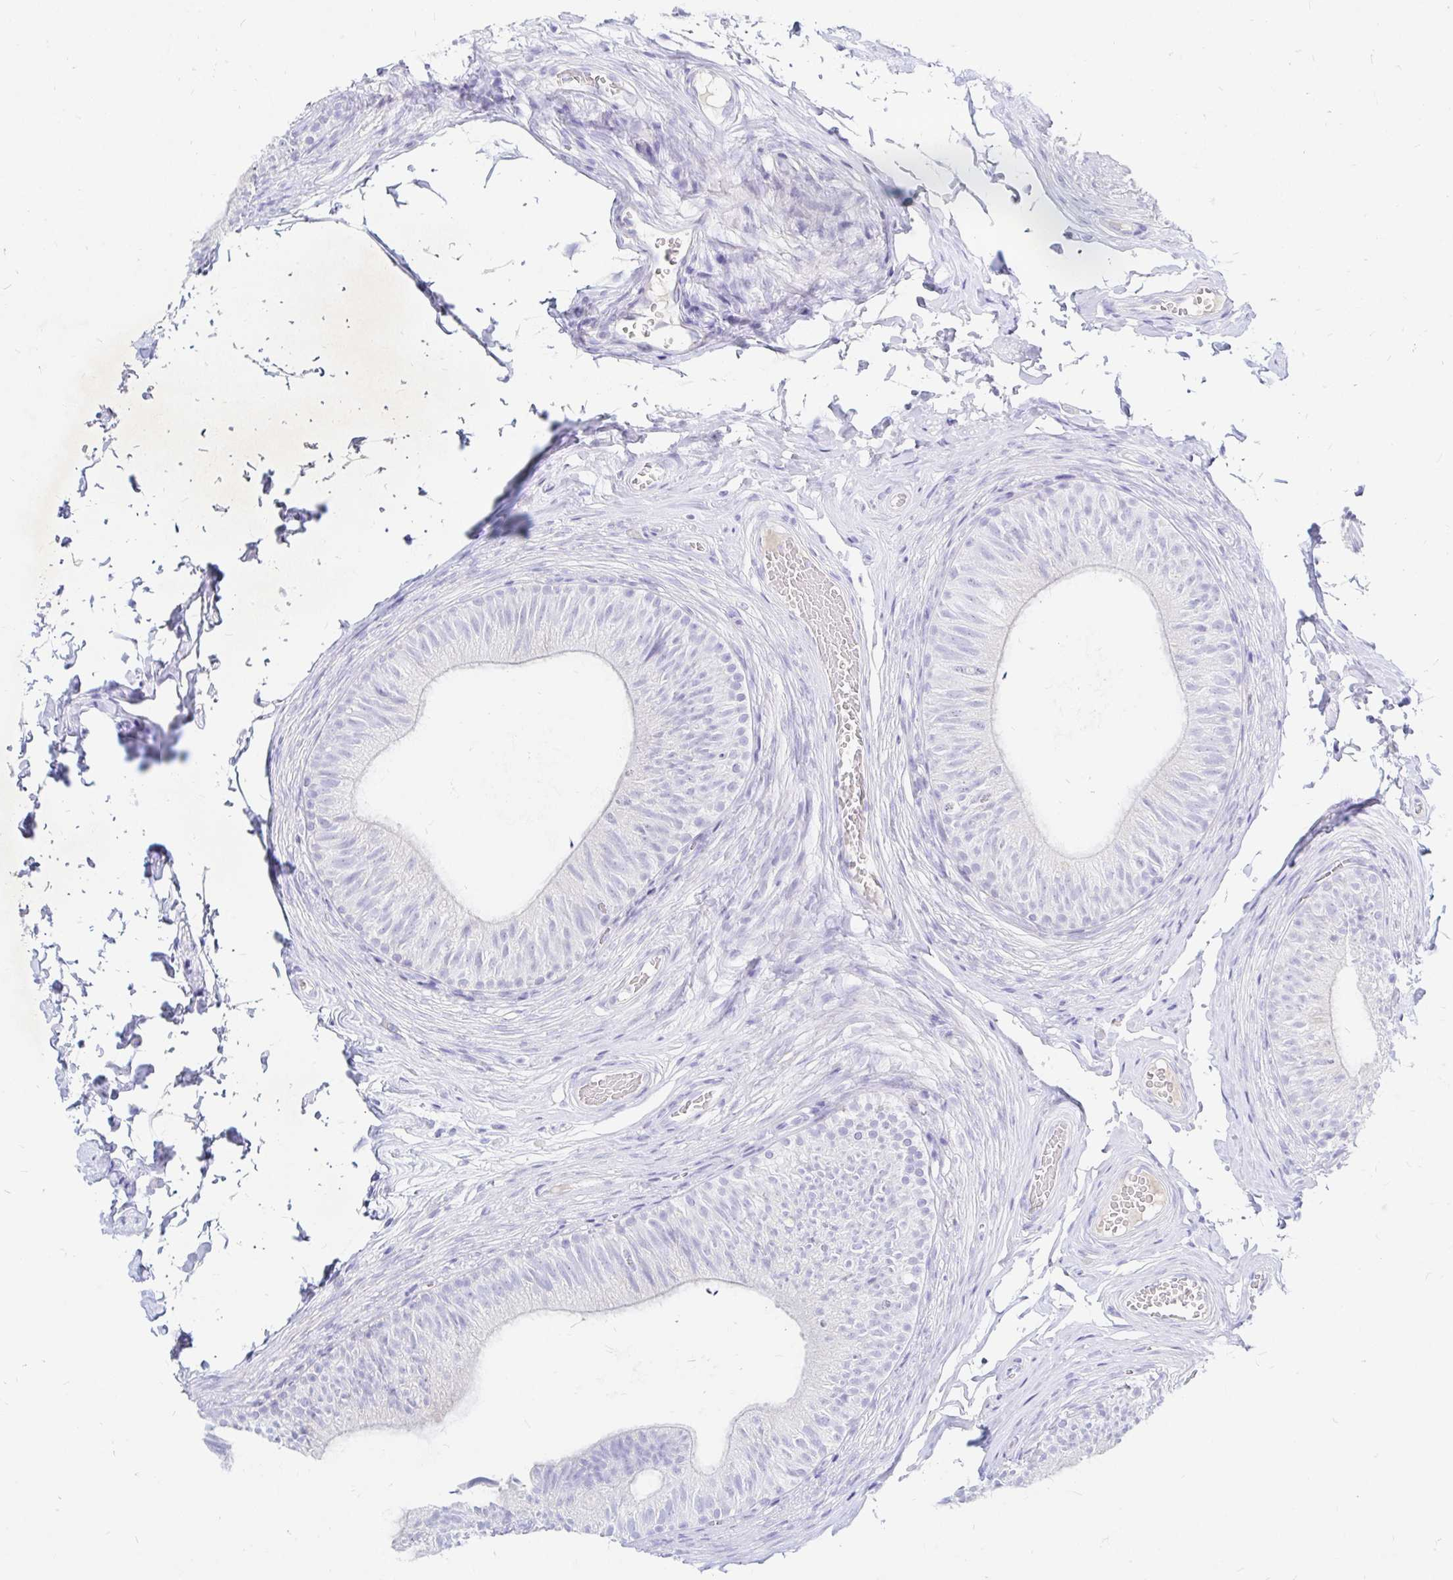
{"staining": {"intensity": "negative", "quantity": "none", "location": "none"}, "tissue": "epididymis", "cell_type": "Glandular cells", "image_type": "normal", "snomed": [{"axis": "morphology", "description": "Normal tissue, NOS"}, {"axis": "topography", "description": "Epididymis, spermatic cord, NOS"}, {"axis": "topography", "description": "Epididymis"}, {"axis": "topography", "description": "Peripheral nerve tissue"}], "caption": "This image is of unremarkable epididymis stained with immunohistochemistry (IHC) to label a protein in brown with the nuclei are counter-stained blue. There is no expression in glandular cells. Brightfield microscopy of immunohistochemistry (IHC) stained with DAB (brown) and hematoxylin (blue), captured at high magnification.", "gene": "NR2E1", "patient": {"sex": "male", "age": 29}}